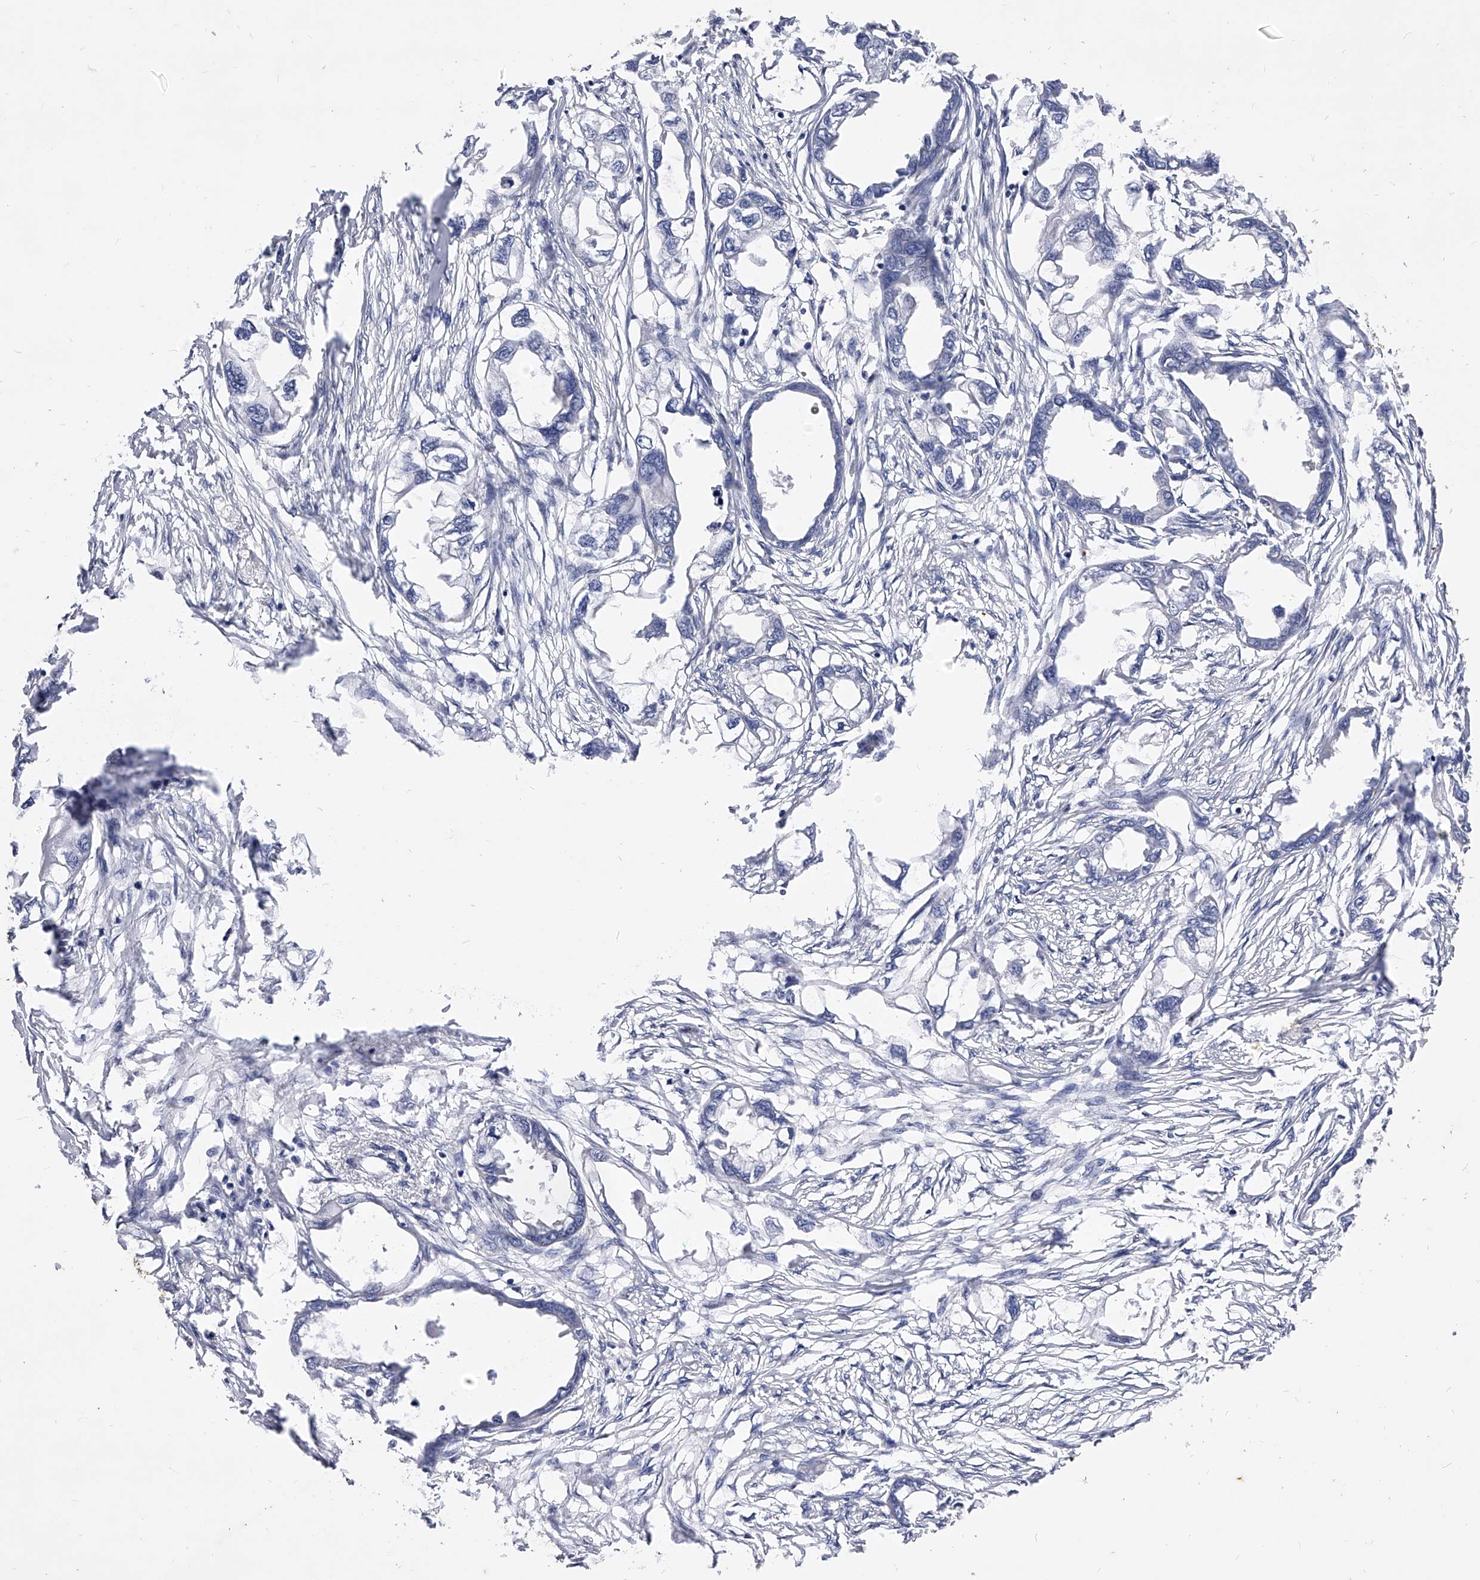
{"staining": {"intensity": "negative", "quantity": "none", "location": "none"}, "tissue": "endometrial cancer", "cell_type": "Tumor cells", "image_type": "cancer", "snomed": [{"axis": "morphology", "description": "Adenocarcinoma, NOS"}, {"axis": "morphology", "description": "Adenocarcinoma, metastatic, NOS"}, {"axis": "topography", "description": "Adipose tissue"}, {"axis": "topography", "description": "Endometrium"}], "caption": "IHC image of neoplastic tissue: human metastatic adenocarcinoma (endometrial) stained with DAB (3,3'-diaminobenzidine) demonstrates no significant protein positivity in tumor cells. (DAB (3,3'-diaminobenzidine) immunohistochemistry visualized using brightfield microscopy, high magnification).", "gene": "PPP5C", "patient": {"sex": "female", "age": 67}}